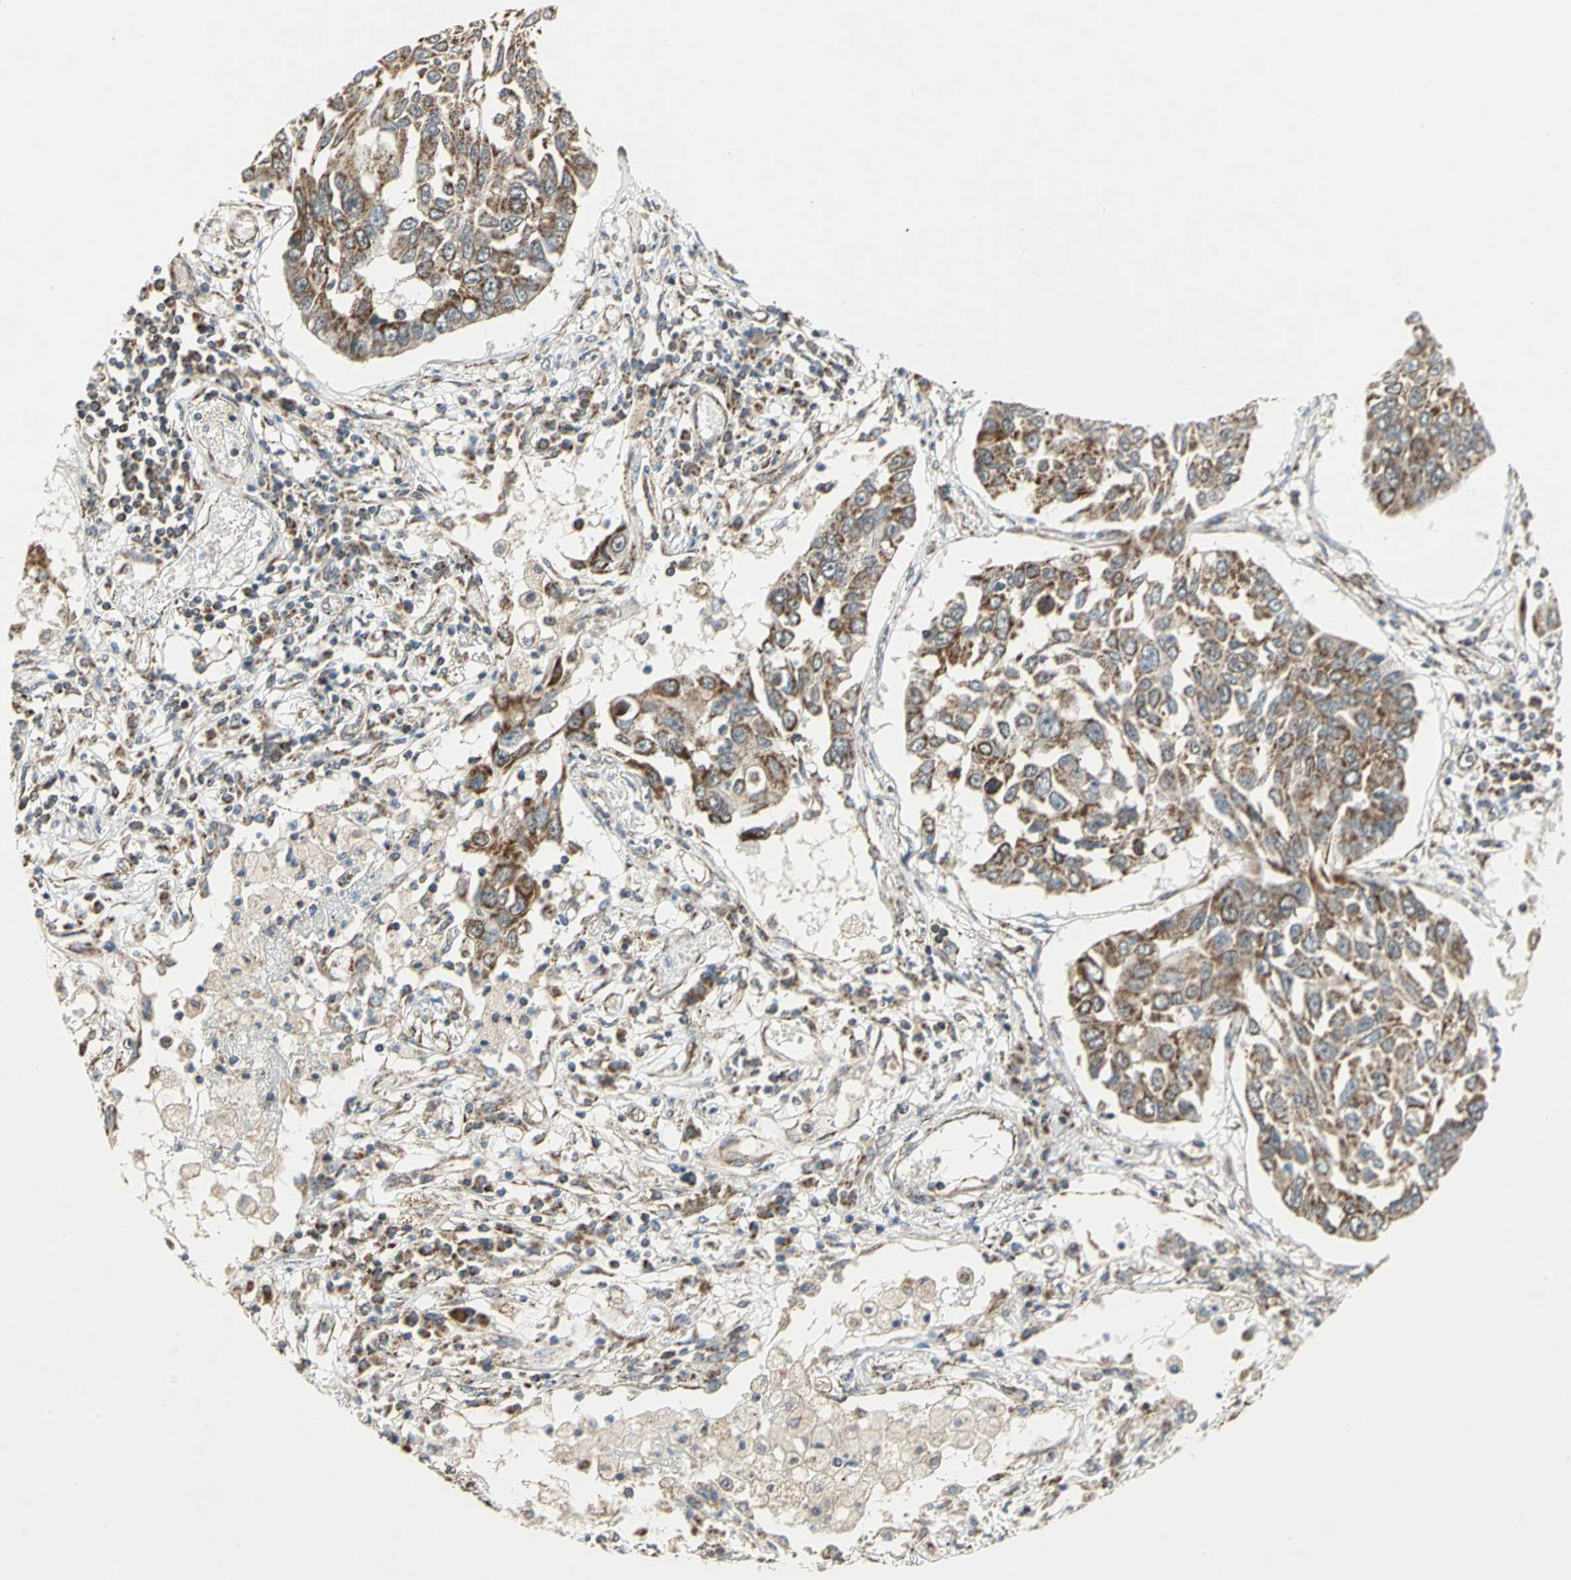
{"staining": {"intensity": "moderate", "quantity": ">75%", "location": "cytoplasmic/membranous"}, "tissue": "lung cancer", "cell_type": "Tumor cells", "image_type": "cancer", "snomed": [{"axis": "morphology", "description": "Squamous cell carcinoma, NOS"}, {"axis": "topography", "description": "Lung"}], "caption": "Tumor cells demonstrate medium levels of moderate cytoplasmic/membranous expression in about >75% of cells in lung cancer (squamous cell carcinoma).", "gene": "MRPS22", "patient": {"sex": "male", "age": 71}}